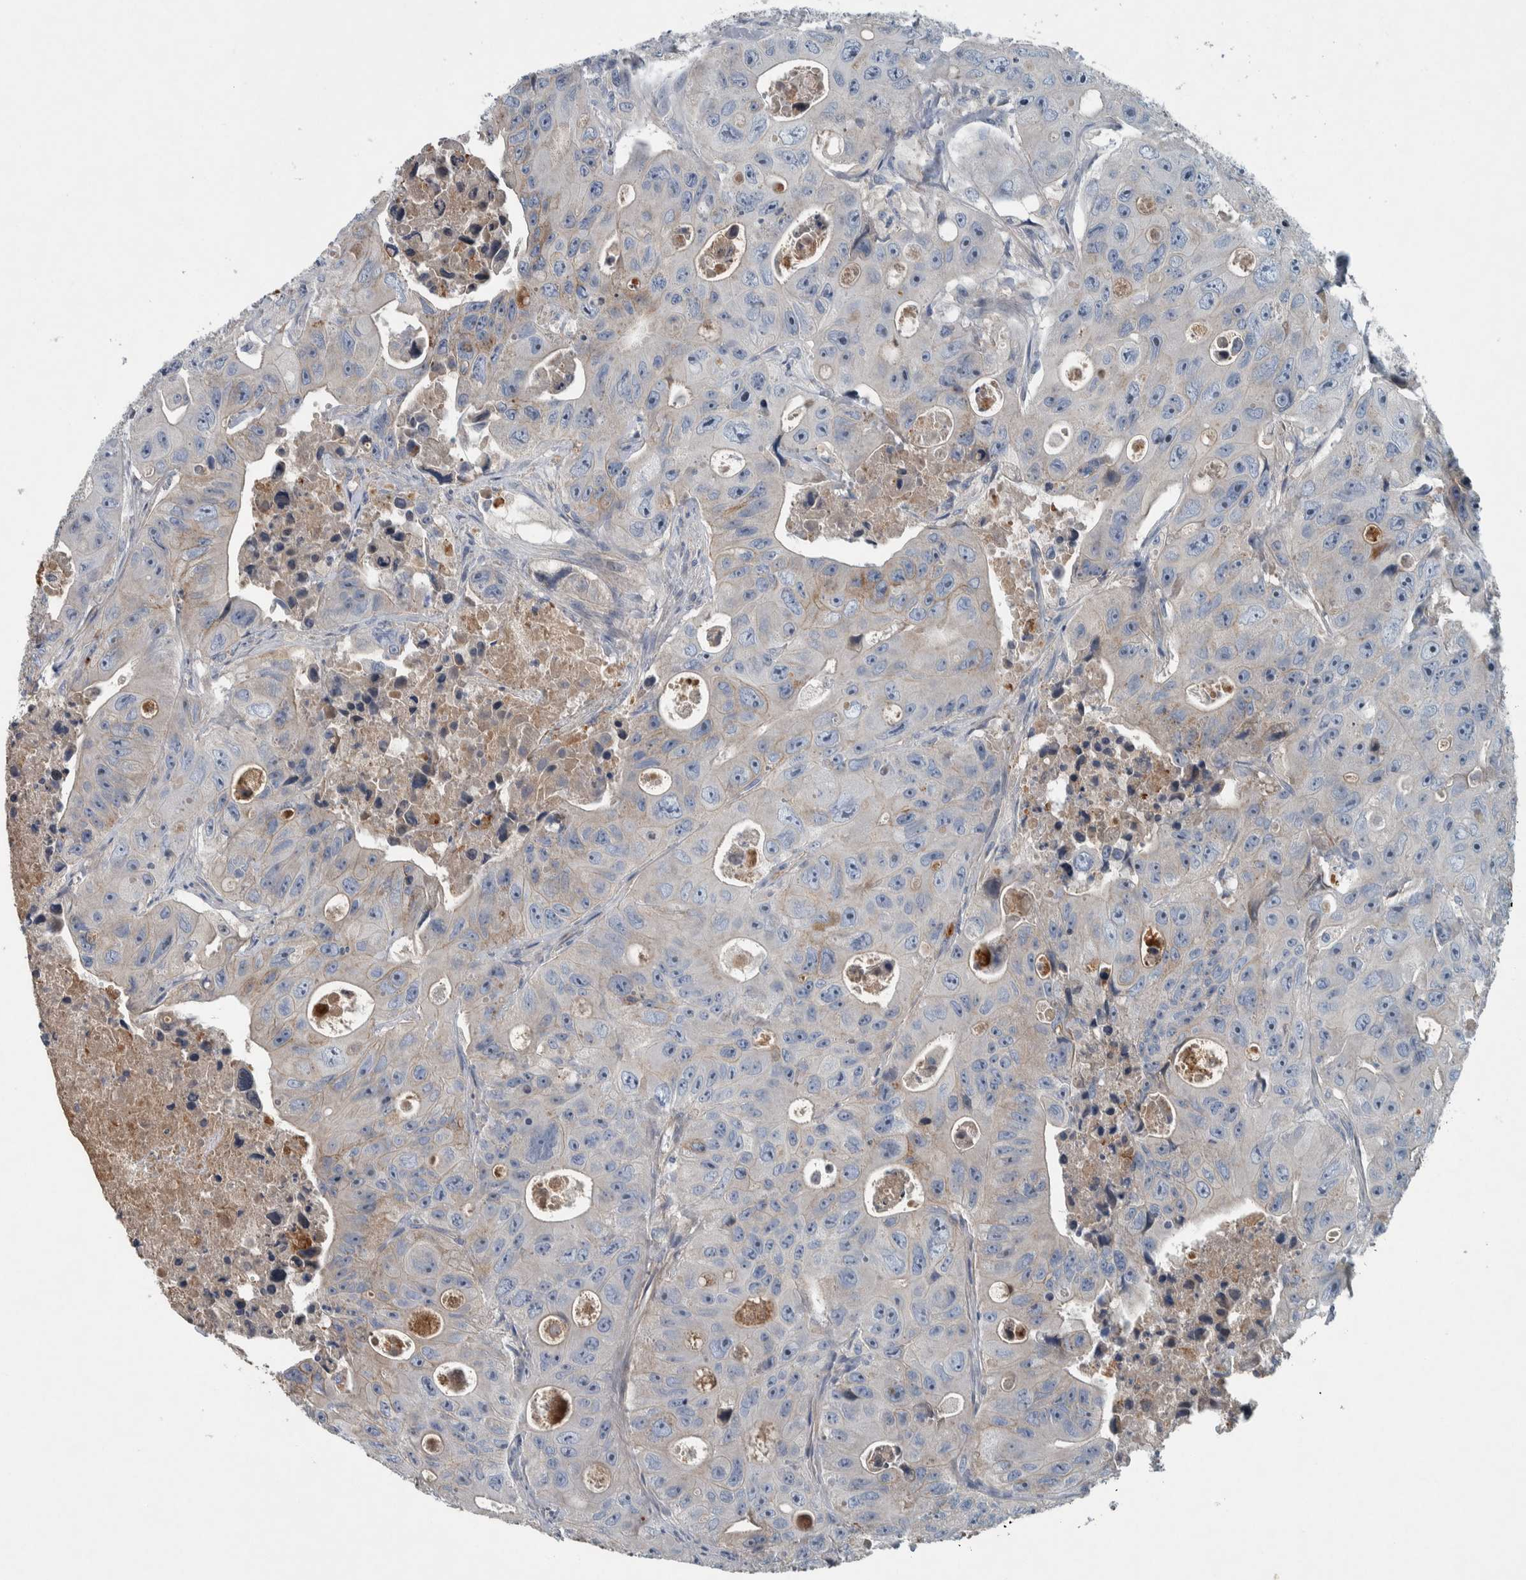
{"staining": {"intensity": "weak", "quantity": "<25%", "location": "cytoplasmic/membranous"}, "tissue": "colorectal cancer", "cell_type": "Tumor cells", "image_type": "cancer", "snomed": [{"axis": "morphology", "description": "Adenocarcinoma, NOS"}, {"axis": "topography", "description": "Colon"}], "caption": "Protein analysis of colorectal cancer exhibits no significant expression in tumor cells. Brightfield microscopy of immunohistochemistry stained with DAB (brown) and hematoxylin (blue), captured at high magnification.", "gene": "SERPINC1", "patient": {"sex": "female", "age": 46}}